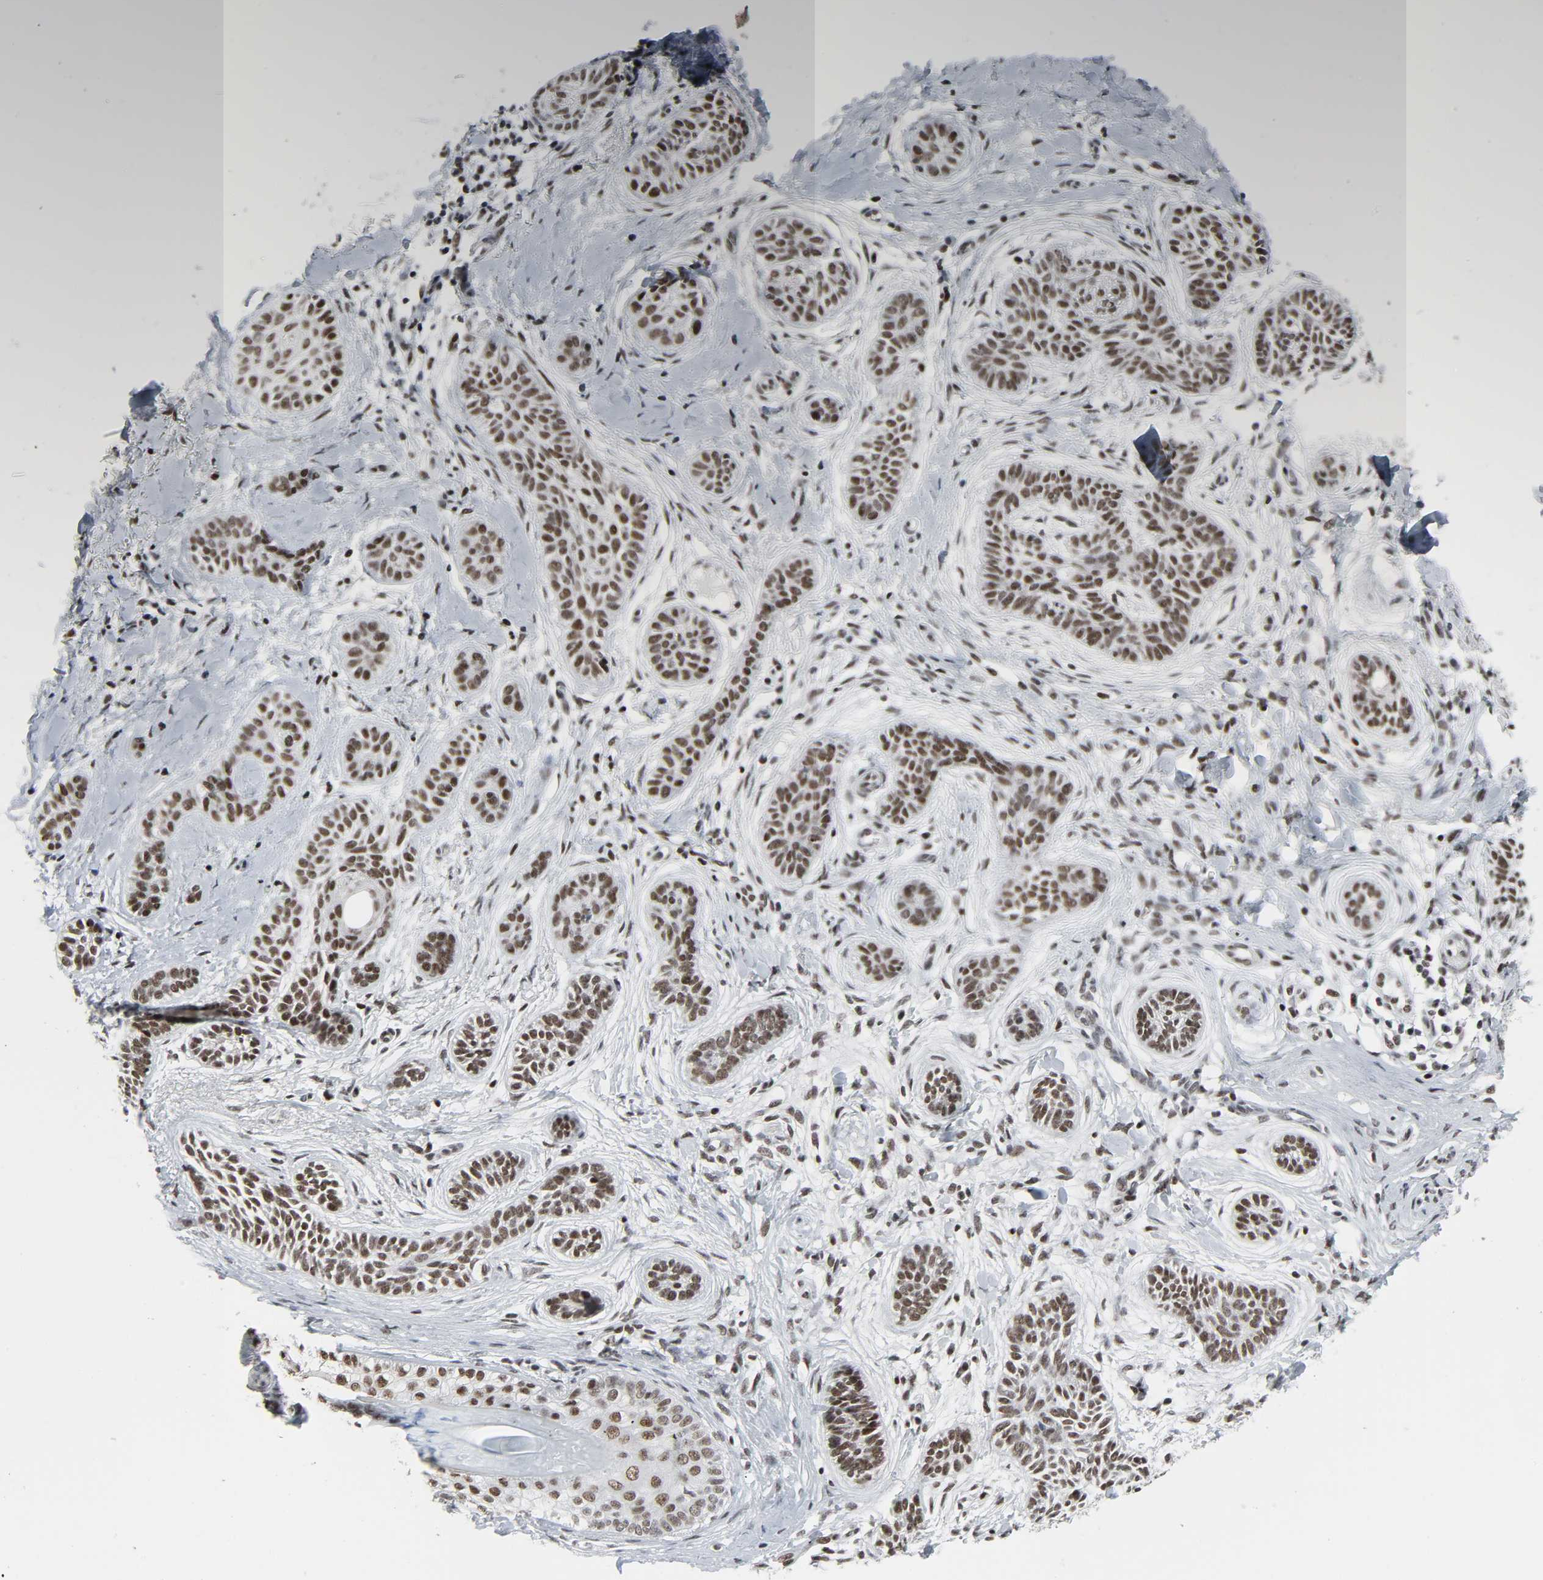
{"staining": {"intensity": "moderate", "quantity": ">75%", "location": "nuclear"}, "tissue": "skin cancer", "cell_type": "Tumor cells", "image_type": "cancer", "snomed": [{"axis": "morphology", "description": "Normal tissue, NOS"}, {"axis": "morphology", "description": "Basal cell carcinoma"}, {"axis": "topography", "description": "Skin"}], "caption": "Skin cancer stained for a protein (brown) exhibits moderate nuclear positive staining in approximately >75% of tumor cells.", "gene": "CDK7", "patient": {"sex": "male", "age": 63}}